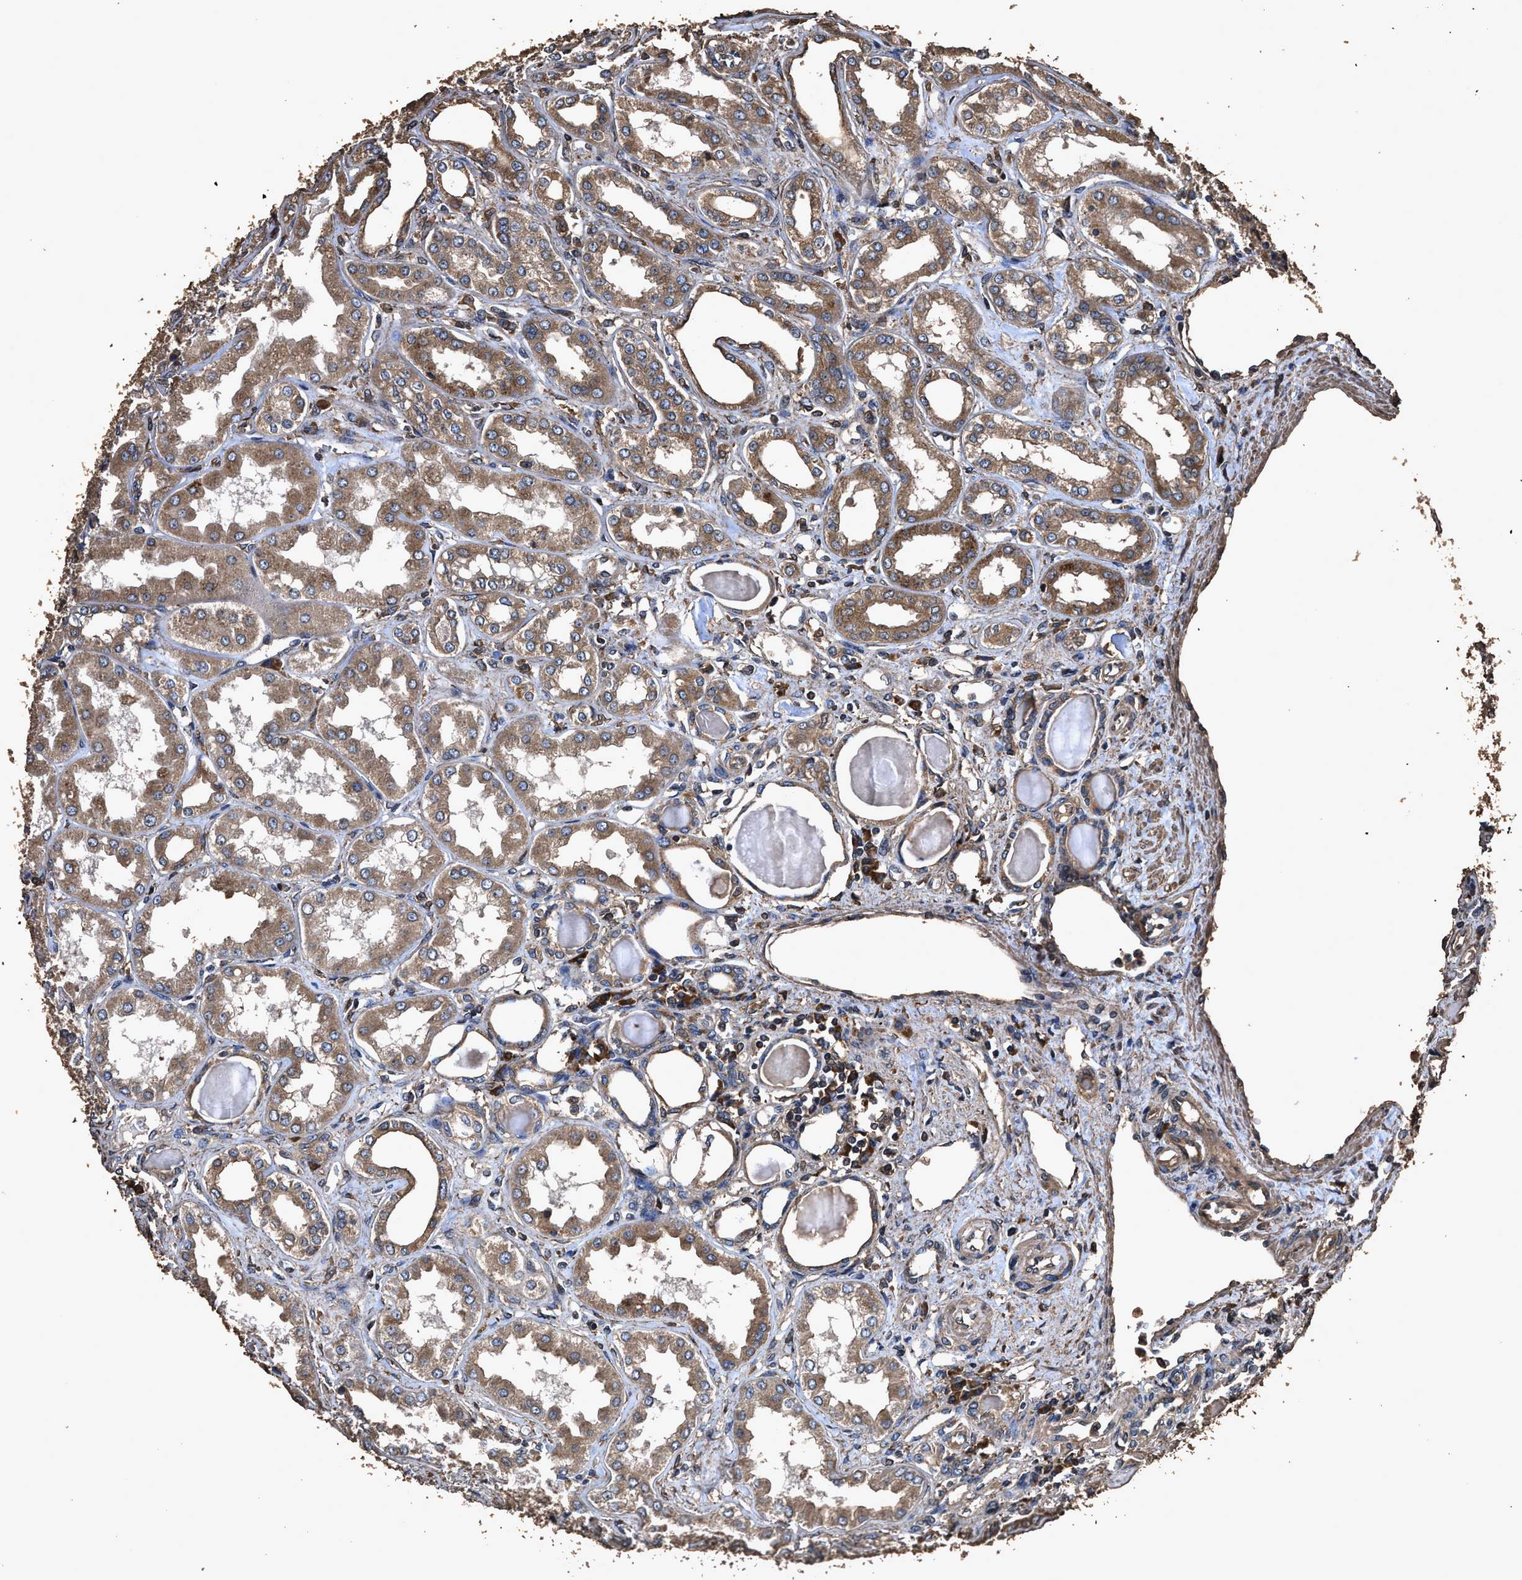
{"staining": {"intensity": "moderate", "quantity": "25%-75%", "location": "cytoplasmic/membranous"}, "tissue": "kidney", "cell_type": "Cells in glomeruli", "image_type": "normal", "snomed": [{"axis": "morphology", "description": "Normal tissue, NOS"}, {"axis": "topography", "description": "Kidney"}], "caption": "This is a photomicrograph of immunohistochemistry (IHC) staining of normal kidney, which shows moderate expression in the cytoplasmic/membranous of cells in glomeruli.", "gene": "ZMYND19", "patient": {"sex": "female", "age": 56}}